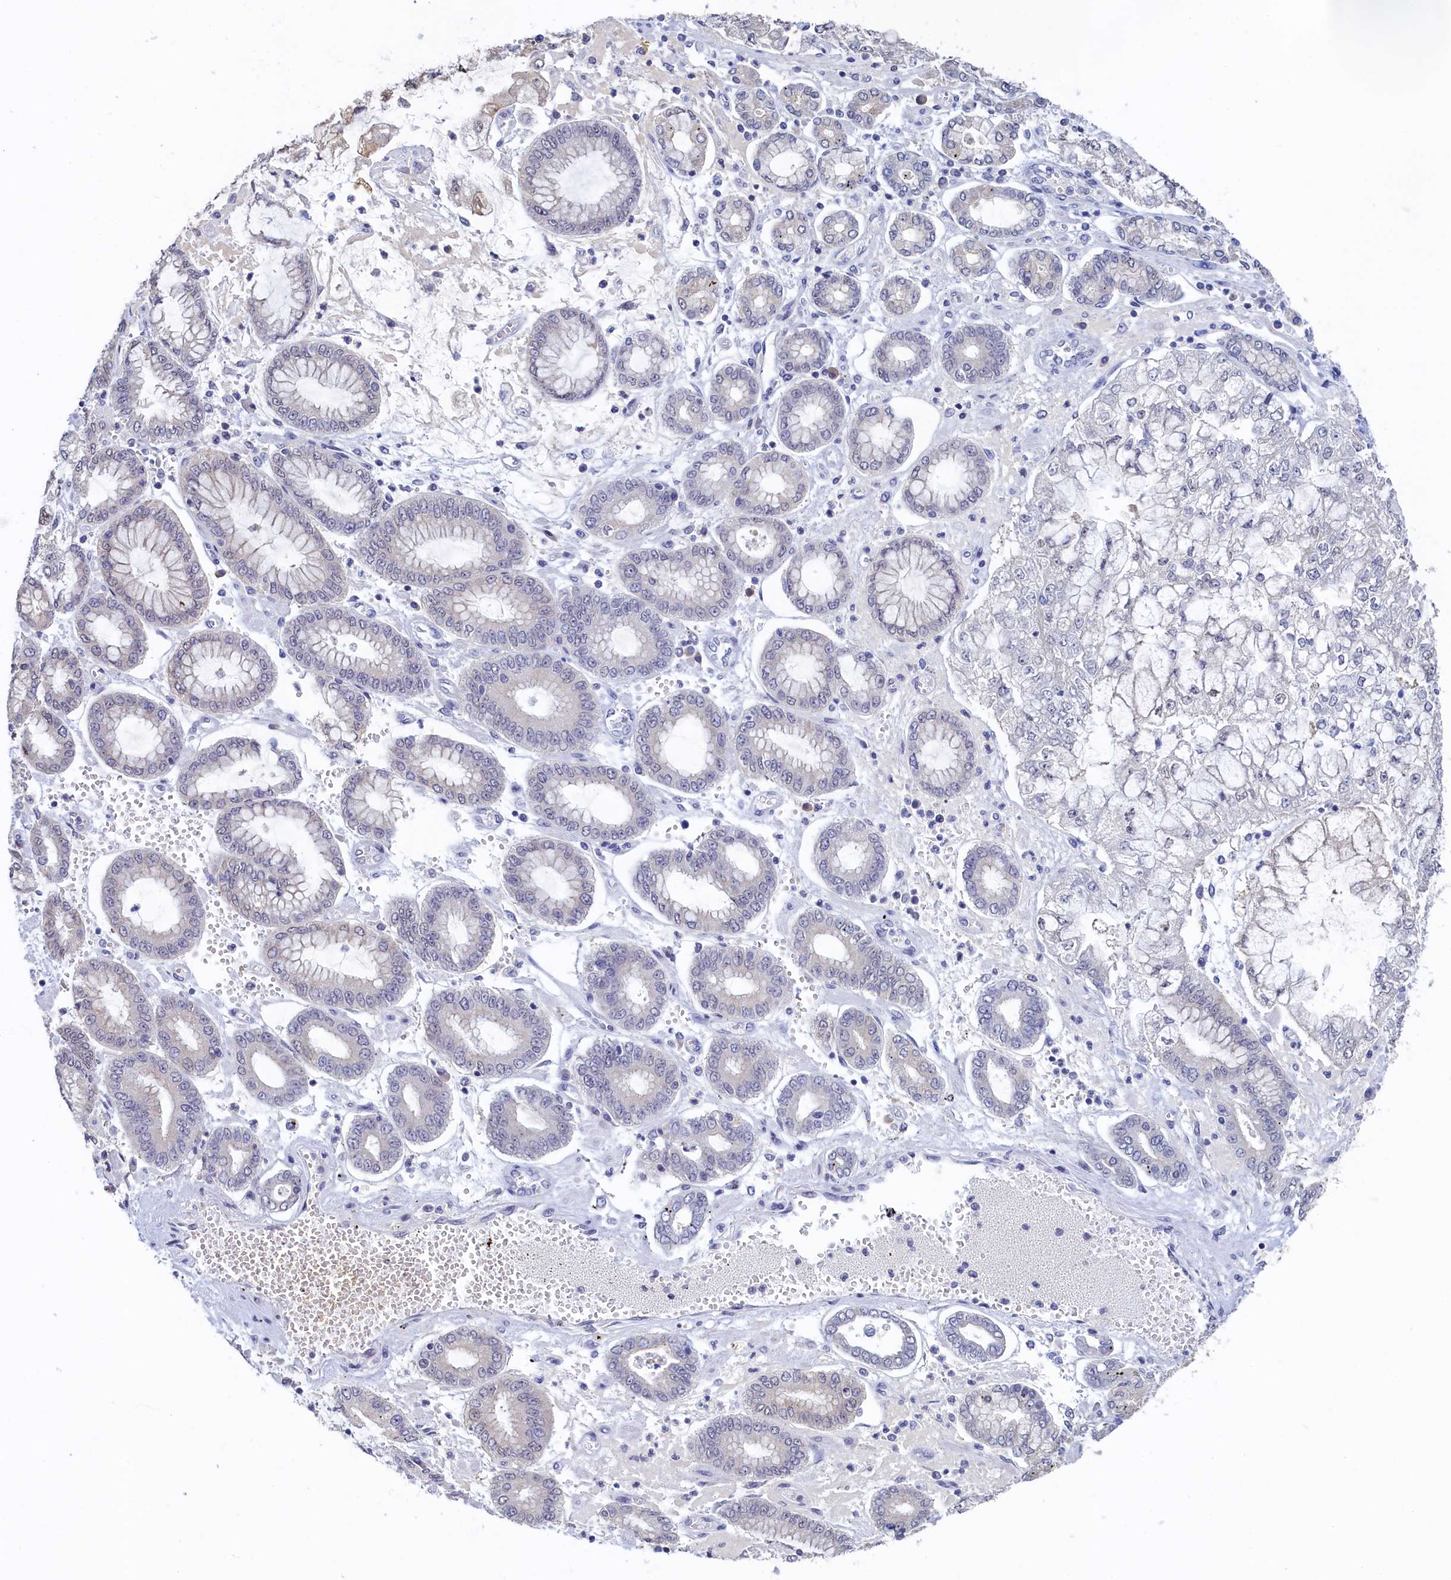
{"staining": {"intensity": "weak", "quantity": "<25%", "location": "nuclear"}, "tissue": "stomach cancer", "cell_type": "Tumor cells", "image_type": "cancer", "snomed": [{"axis": "morphology", "description": "Adenocarcinoma, NOS"}, {"axis": "topography", "description": "Stomach"}], "caption": "An image of stomach cancer (adenocarcinoma) stained for a protein displays no brown staining in tumor cells.", "gene": "MOSPD3", "patient": {"sex": "male", "age": 76}}